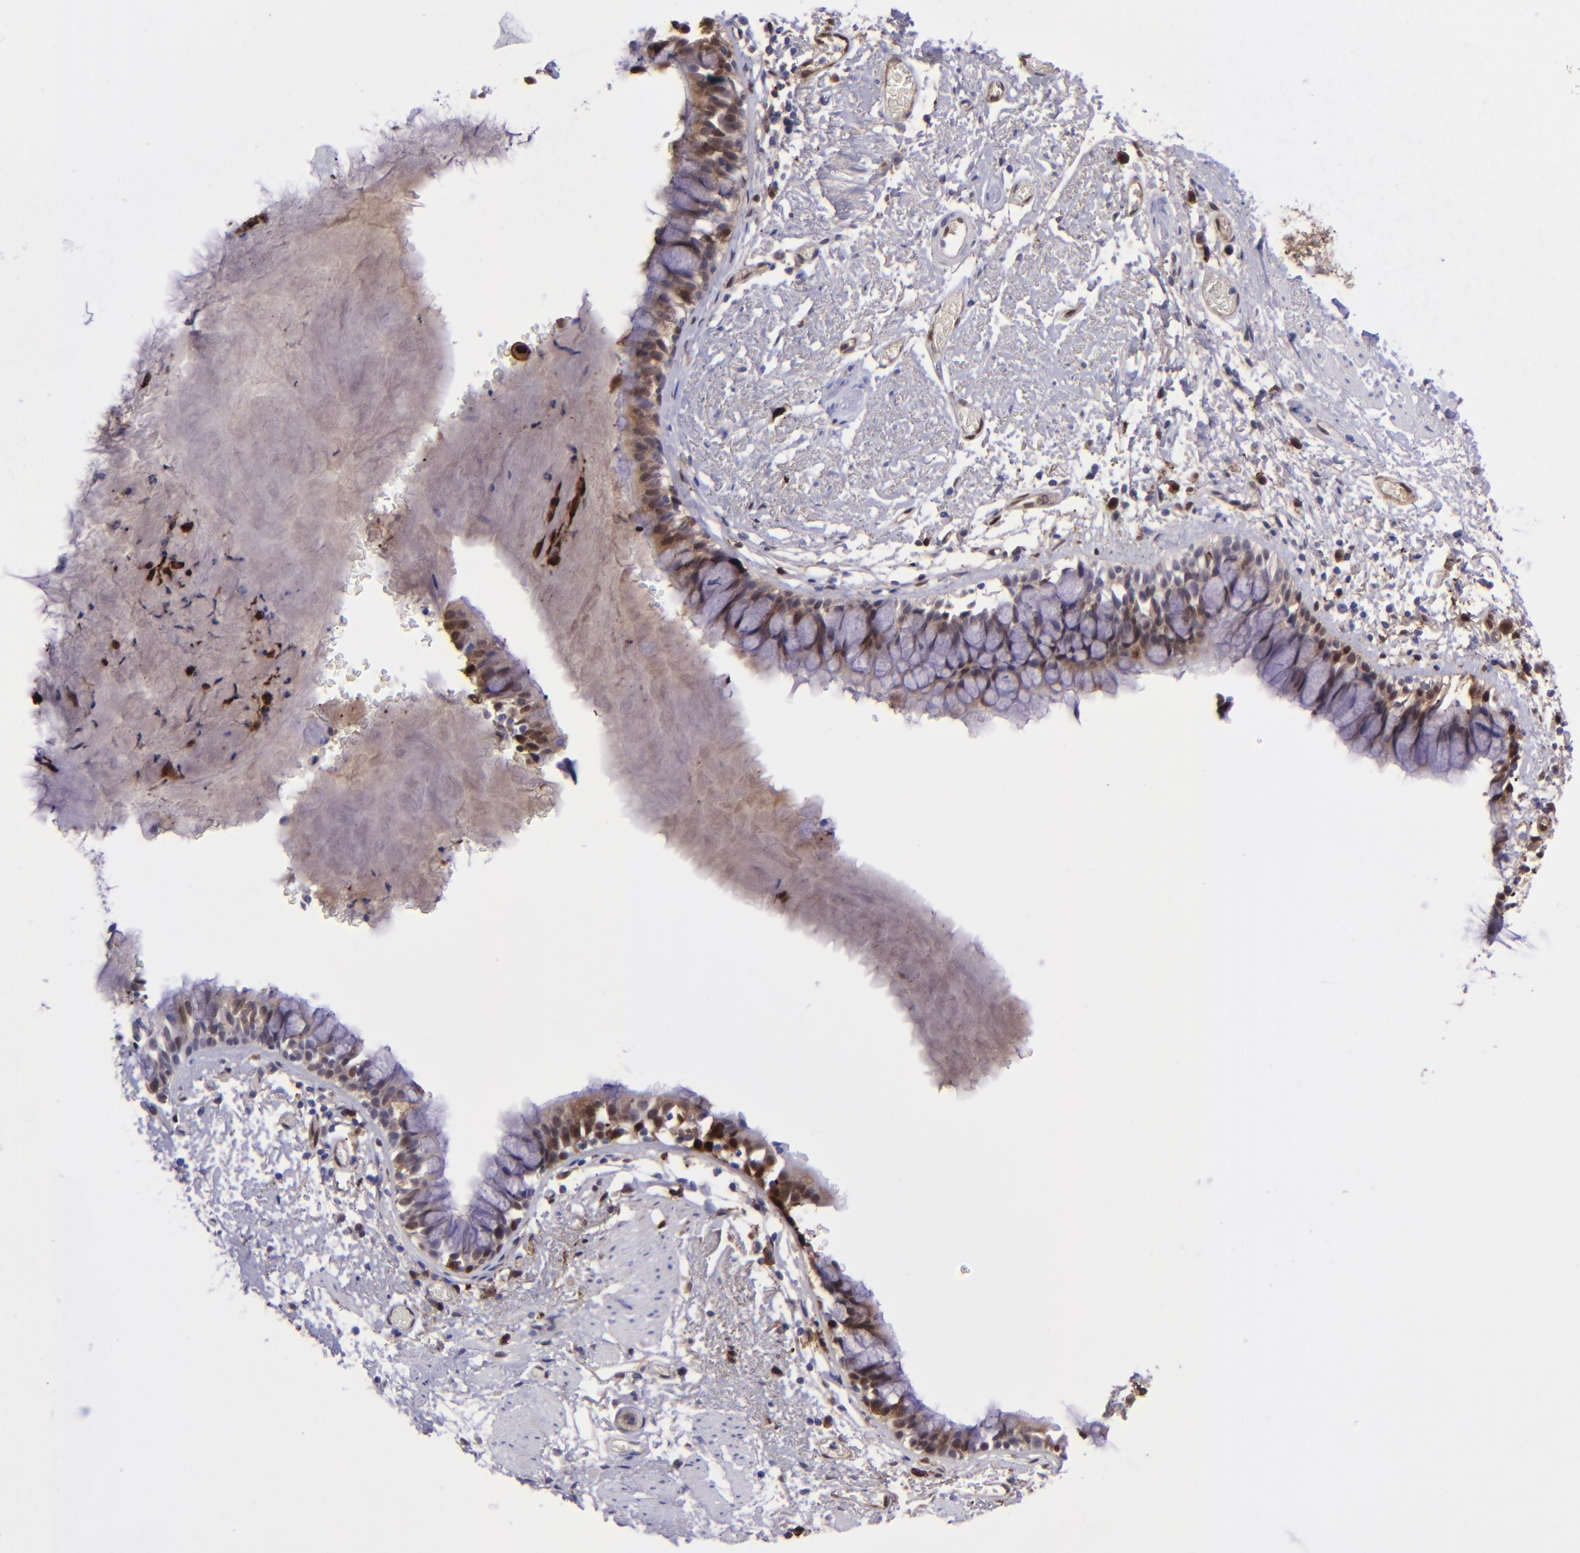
{"staining": {"intensity": "moderate", "quantity": ">75%", "location": "cytoplasmic/membranous,nuclear"}, "tissue": "bronchus", "cell_type": "Respiratory epithelial cells", "image_type": "normal", "snomed": [{"axis": "morphology", "description": "Normal tissue, NOS"}, {"axis": "topography", "description": "Lymph node of abdomen"}, {"axis": "topography", "description": "Lymph node of pelvis"}], "caption": "A high-resolution photomicrograph shows immunohistochemistry (IHC) staining of unremarkable bronchus, which displays moderate cytoplasmic/membranous,nuclear positivity in about >75% of respiratory epithelial cells. (Brightfield microscopy of DAB IHC at high magnification).", "gene": "TYMP", "patient": {"sex": "female", "age": 65}}